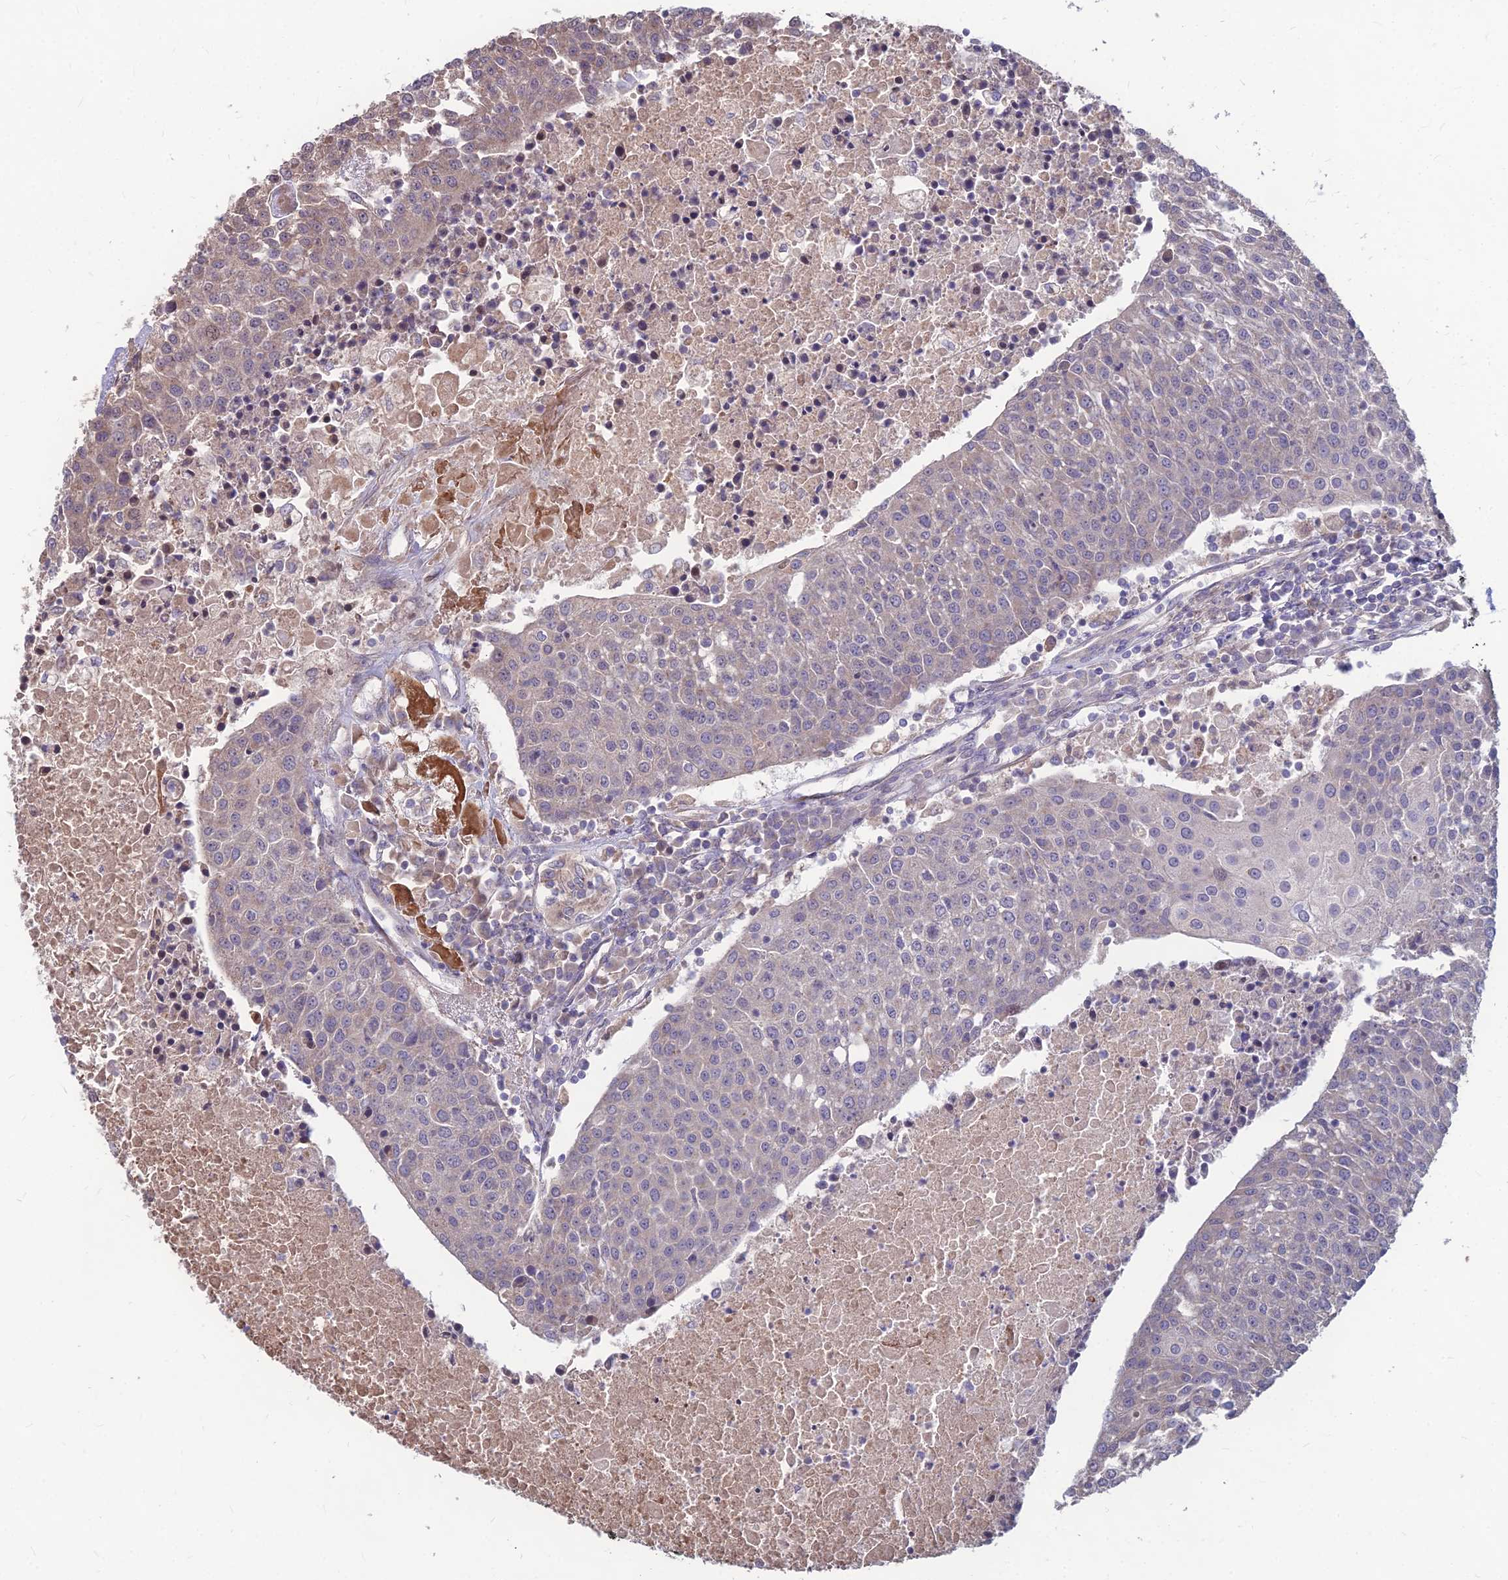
{"staining": {"intensity": "weak", "quantity": "<25%", "location": "cytoplasmic/membranous,nuclear"}, "tissue": "urothelial cancer", "cell_type": "Tumor cells", "image_type": "cancer", "snomed": [{"axis": "morphology", "description": "Urothelial carcinoma, High grade"}, {"axis": "topography", "description": "Urinary bladder"}], "caption": "Urothelial cancer stained for a protein using immunohistochemistry exhibits no staining tumor cells.", "gene": "LSM6", "patient": {"sex": "female", "age": 85}}